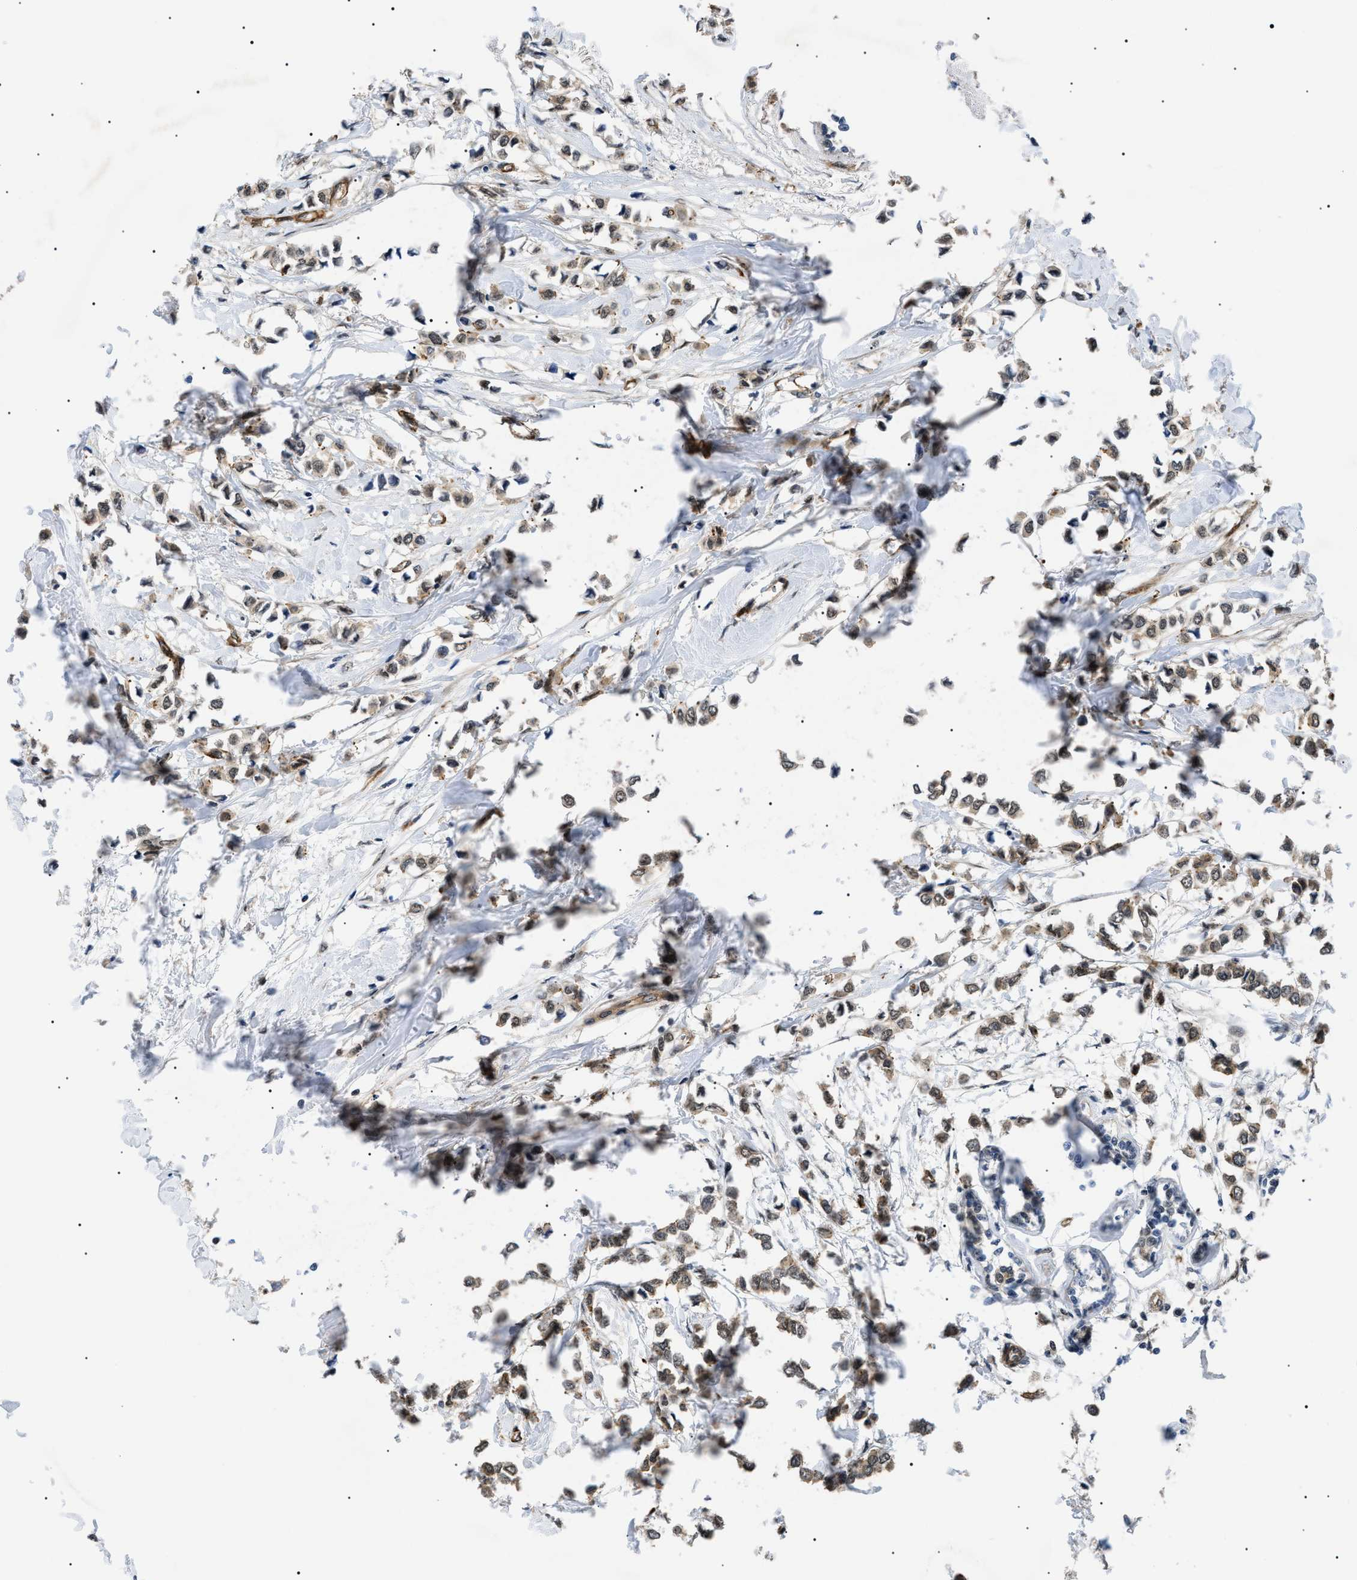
{"staining": {"intensity": "weak", "quantity": ">75%", "location": "cytoplasmic/membranous,nuclear"}, "tissue": "breast cancer", "cell_type": "Tumor cells", "image_type": "cancer", "snomed": [{"axis": "morphology", "description": "Lobular carcinoma"}, {"axis": "topography", "description": "Breast"}], "caption": "Brown immunohistochemical staining in human breast cancer demonstrates weak cytoplasmic/membranous and nuclear positivity in approximately >75% of tumor cells. (DAB = brown stain, brightfield microscopy at high magnification).", "gene": "CRCP", "patient": {"sex": "female", "age": 51}}